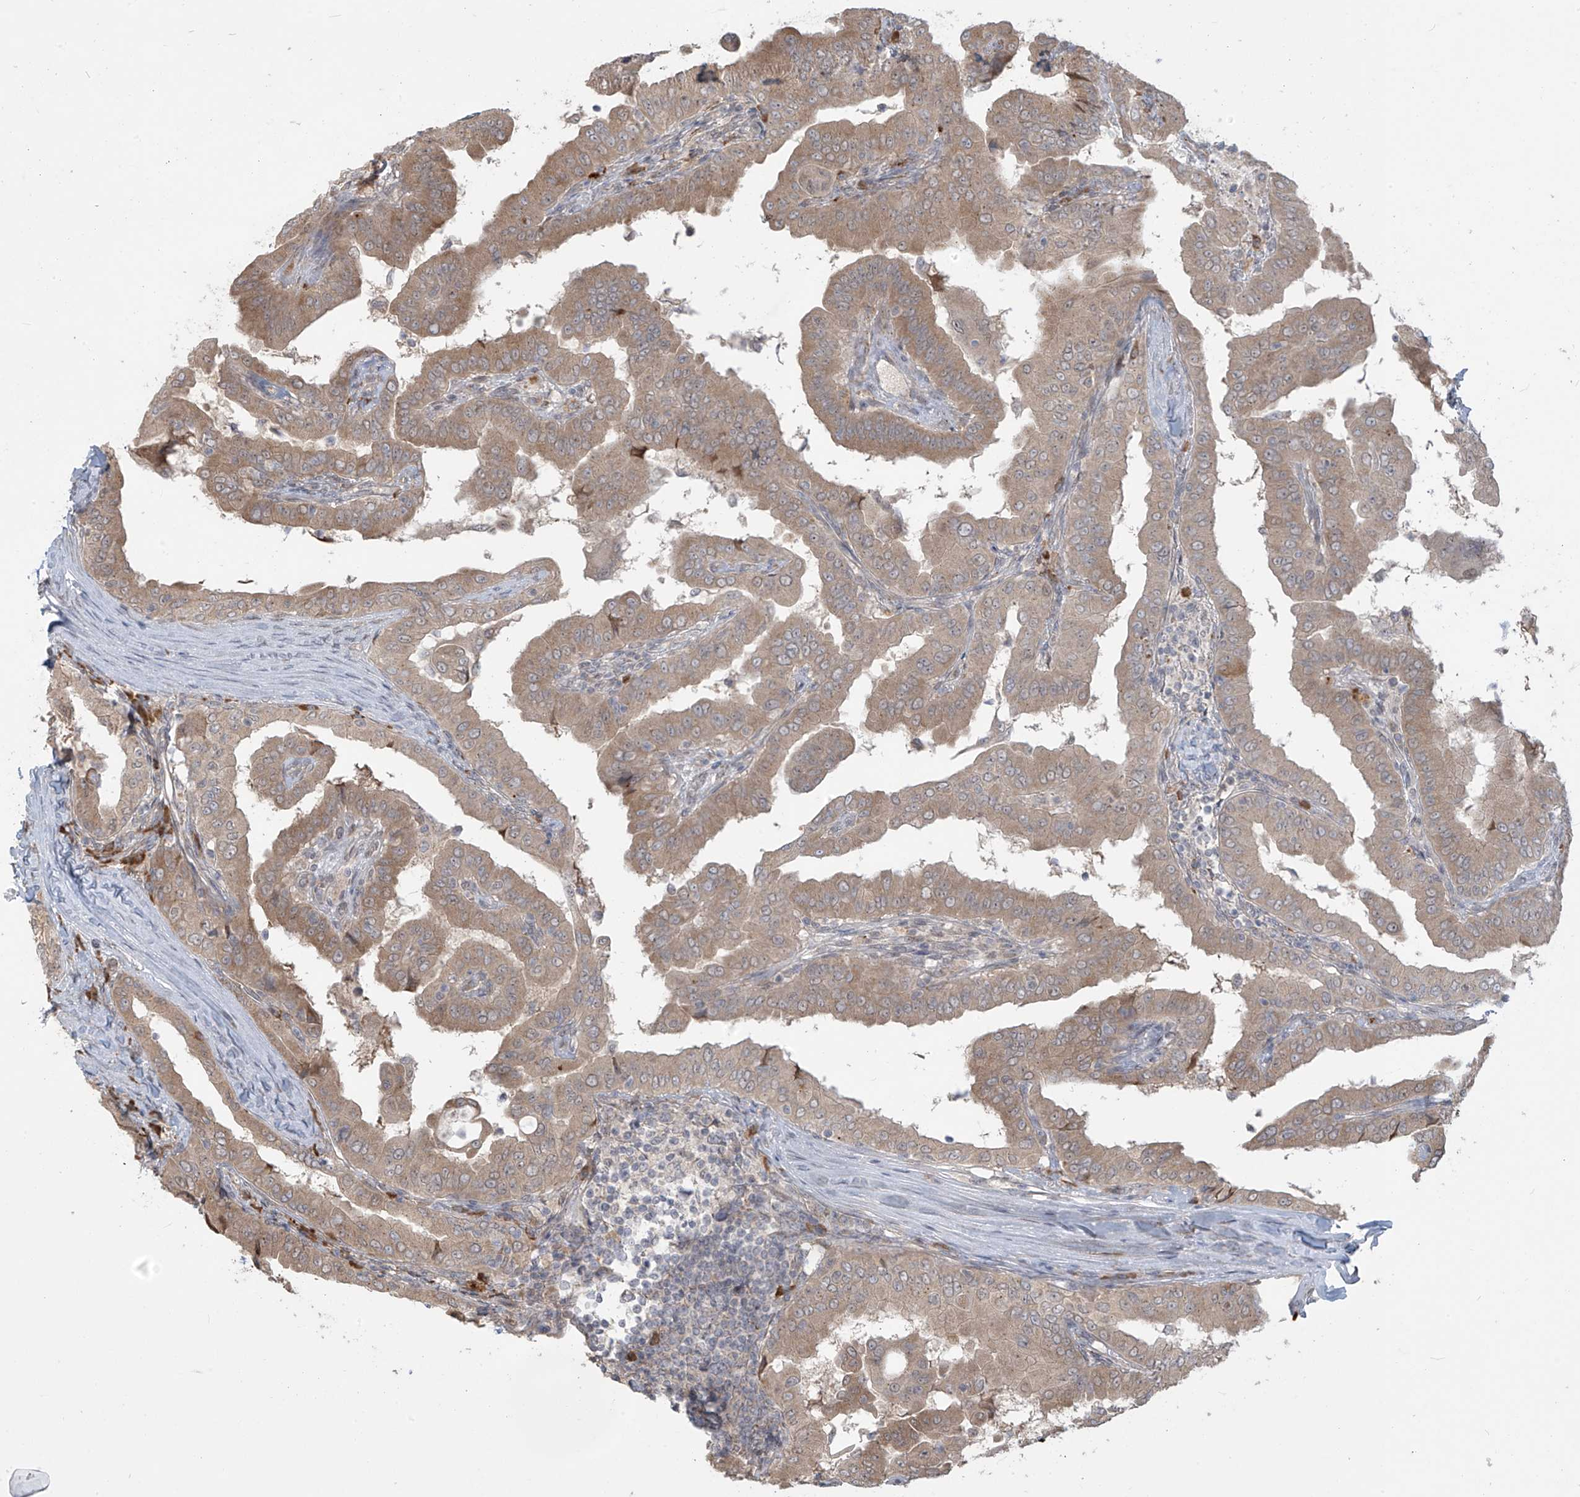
{"staining": {"intensity": "moderate", "quantity": ">75%", "location": "cytoplasmic/membranous"}, "tissue": "thyroid cancer", "cell_type": "Tumor cells", "image_type": "cancer", "snomed": [{"axis": "morphology", "description": "Papillary adenocarcinoma, NOS"}, {"axis": "topography", "description": "Thyroid gland"}], "caption": "Human thyroid cancer (papillary adenocarcinoma) stained with a protein marker exhibits moderate staining in tumor cells.", "gene": "PLEKHM3", "patient": {"sex": "male", "age": 33}}